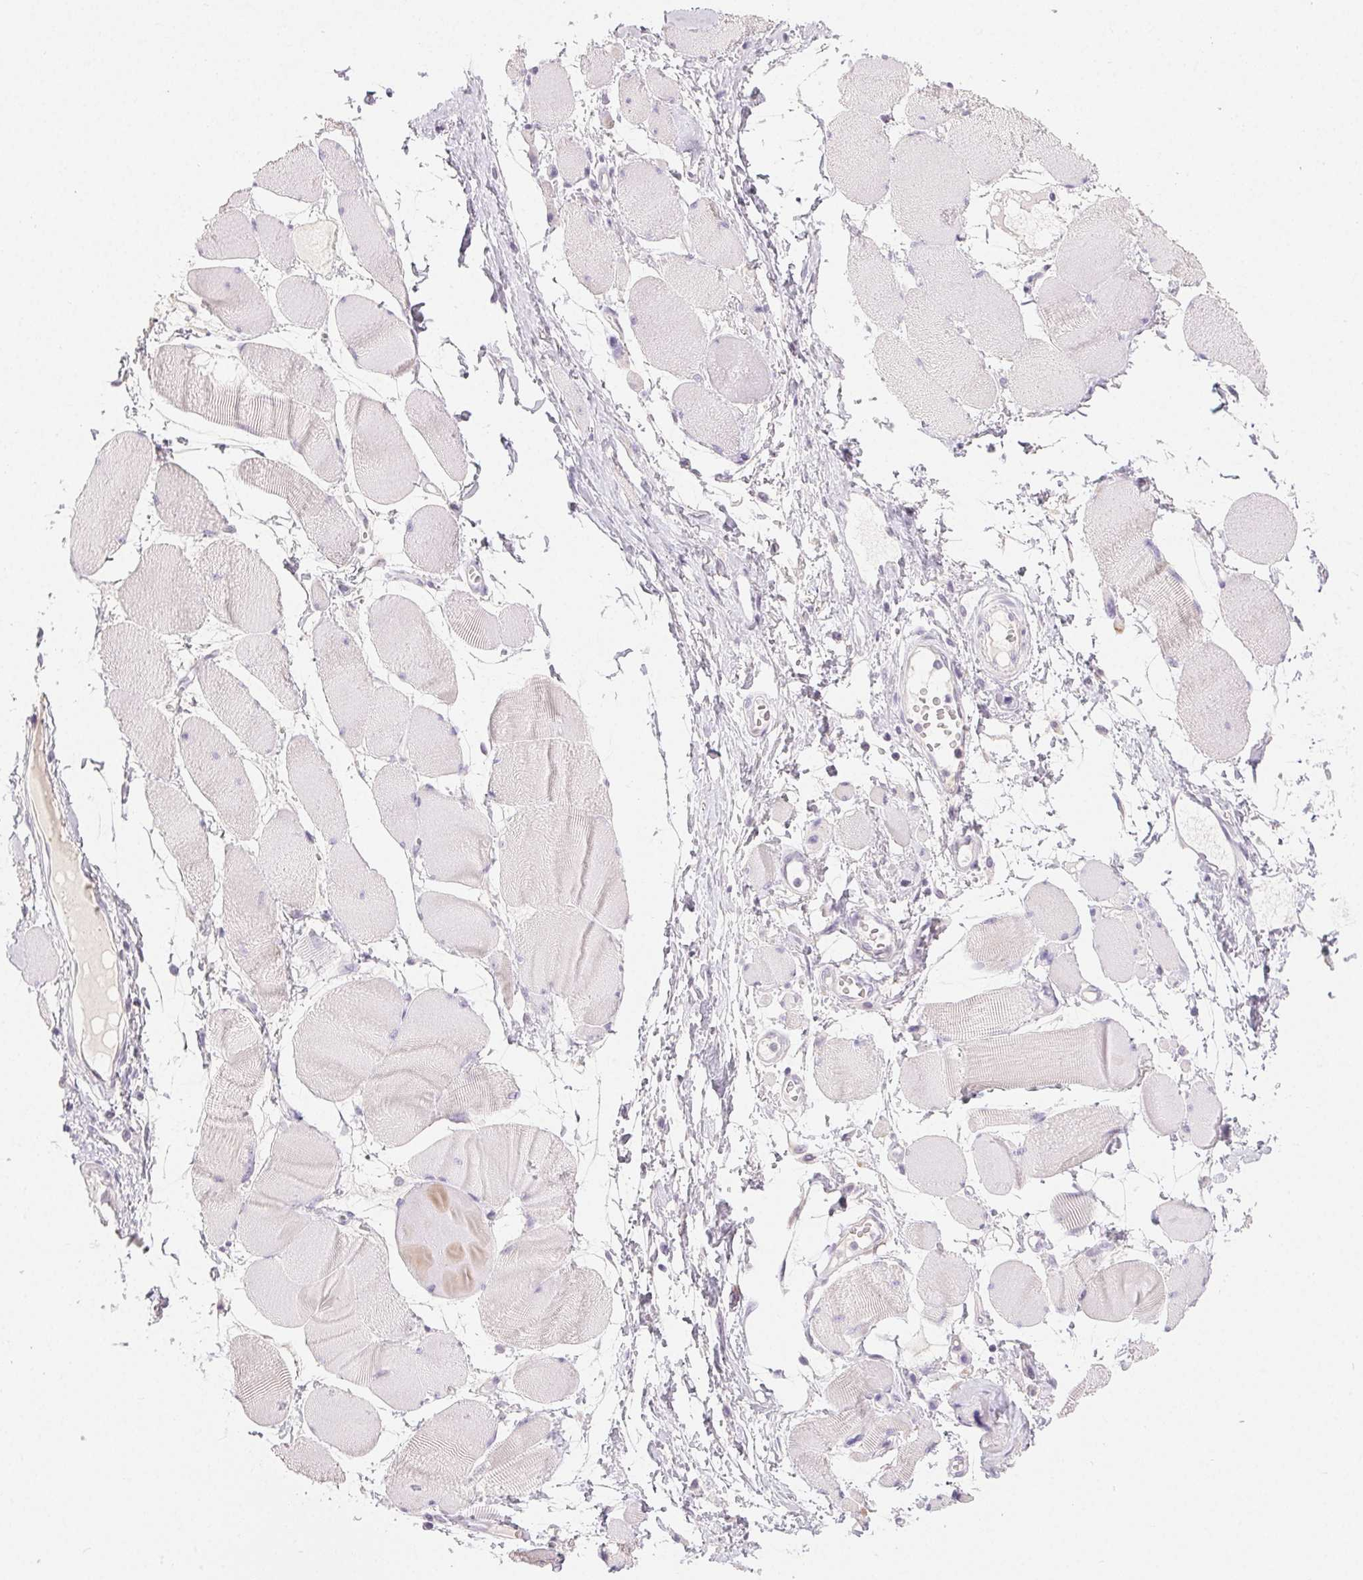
{"staining": {"intensity": "negative", "quantity": "none", "location": "none"}, "tissue": "skeletal muscle", "cell_type": "Myocytes", "image_type": "normal", "snomed": [{"axis": "morphology", "description": "Normal tissue, NOS"}, {"axis": "topography", "description": "Skeletal muscle"}], "caption": "Myocytes are negative for protein expression in unremarkable human skeletal muscle. Nuclei are stained in blue.", "gene": "MIOX", "patient": {"sex": "female", "age": 75}}